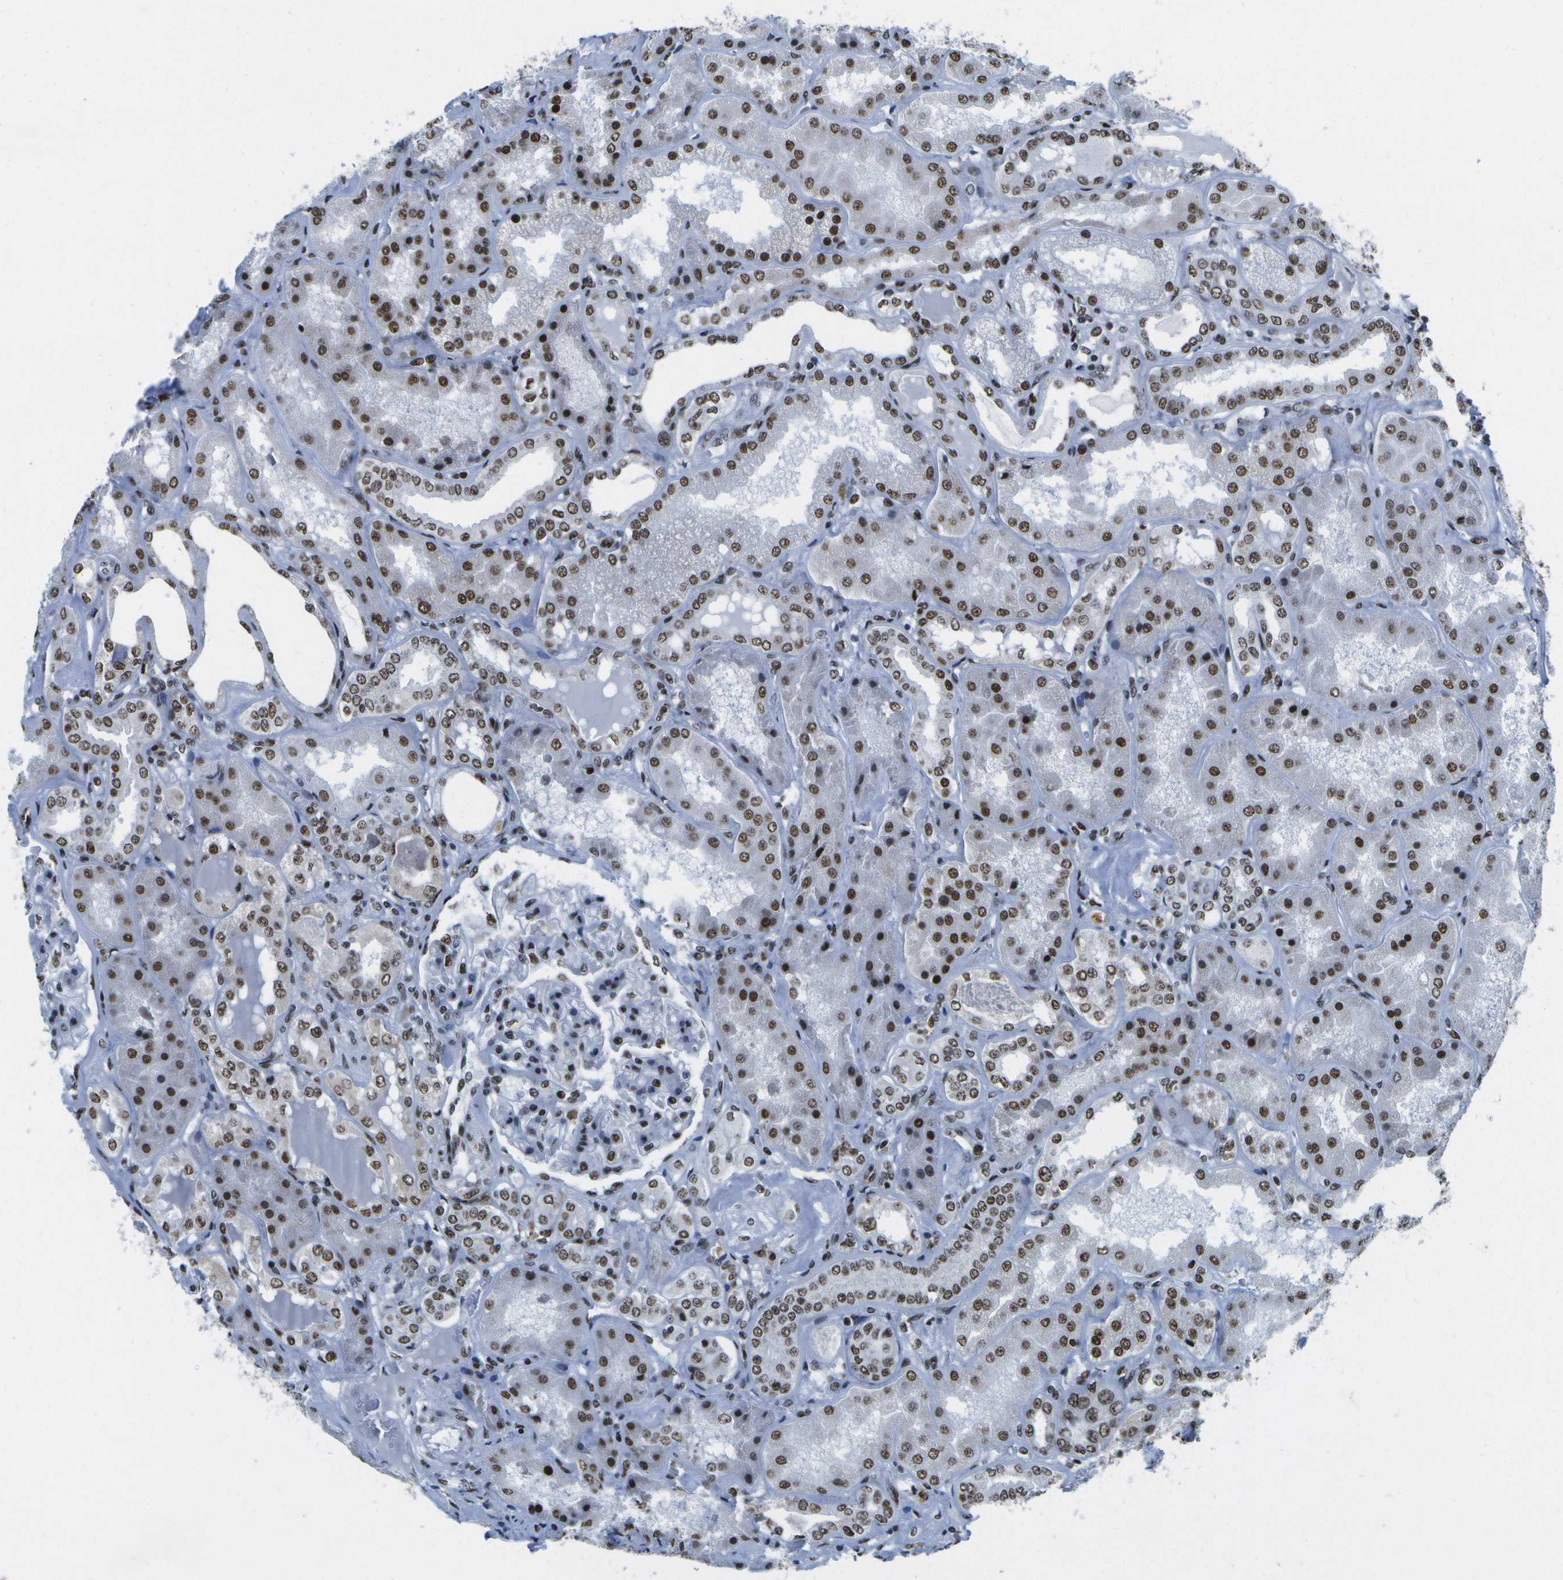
{"staining": {"intensity": "strong", "quantity": "25%-75%", "location": "nuclear"}, "tissue": "kidney", "cell_type": "Cells in glomeruli", "image_type": "normal", "snomed": [{"axis": "morphology", "description": "Normal tissue, NOS"}, {"axis": "topography", "description": "Kidney"}], "caption": "Kidney stained with a brown dye exhibits strong nuclear positive staining in approximately 25%-75% of cells in glomeruli.", "gene": "NSRP1", "patient": {"sex": "female", "age": 56}}